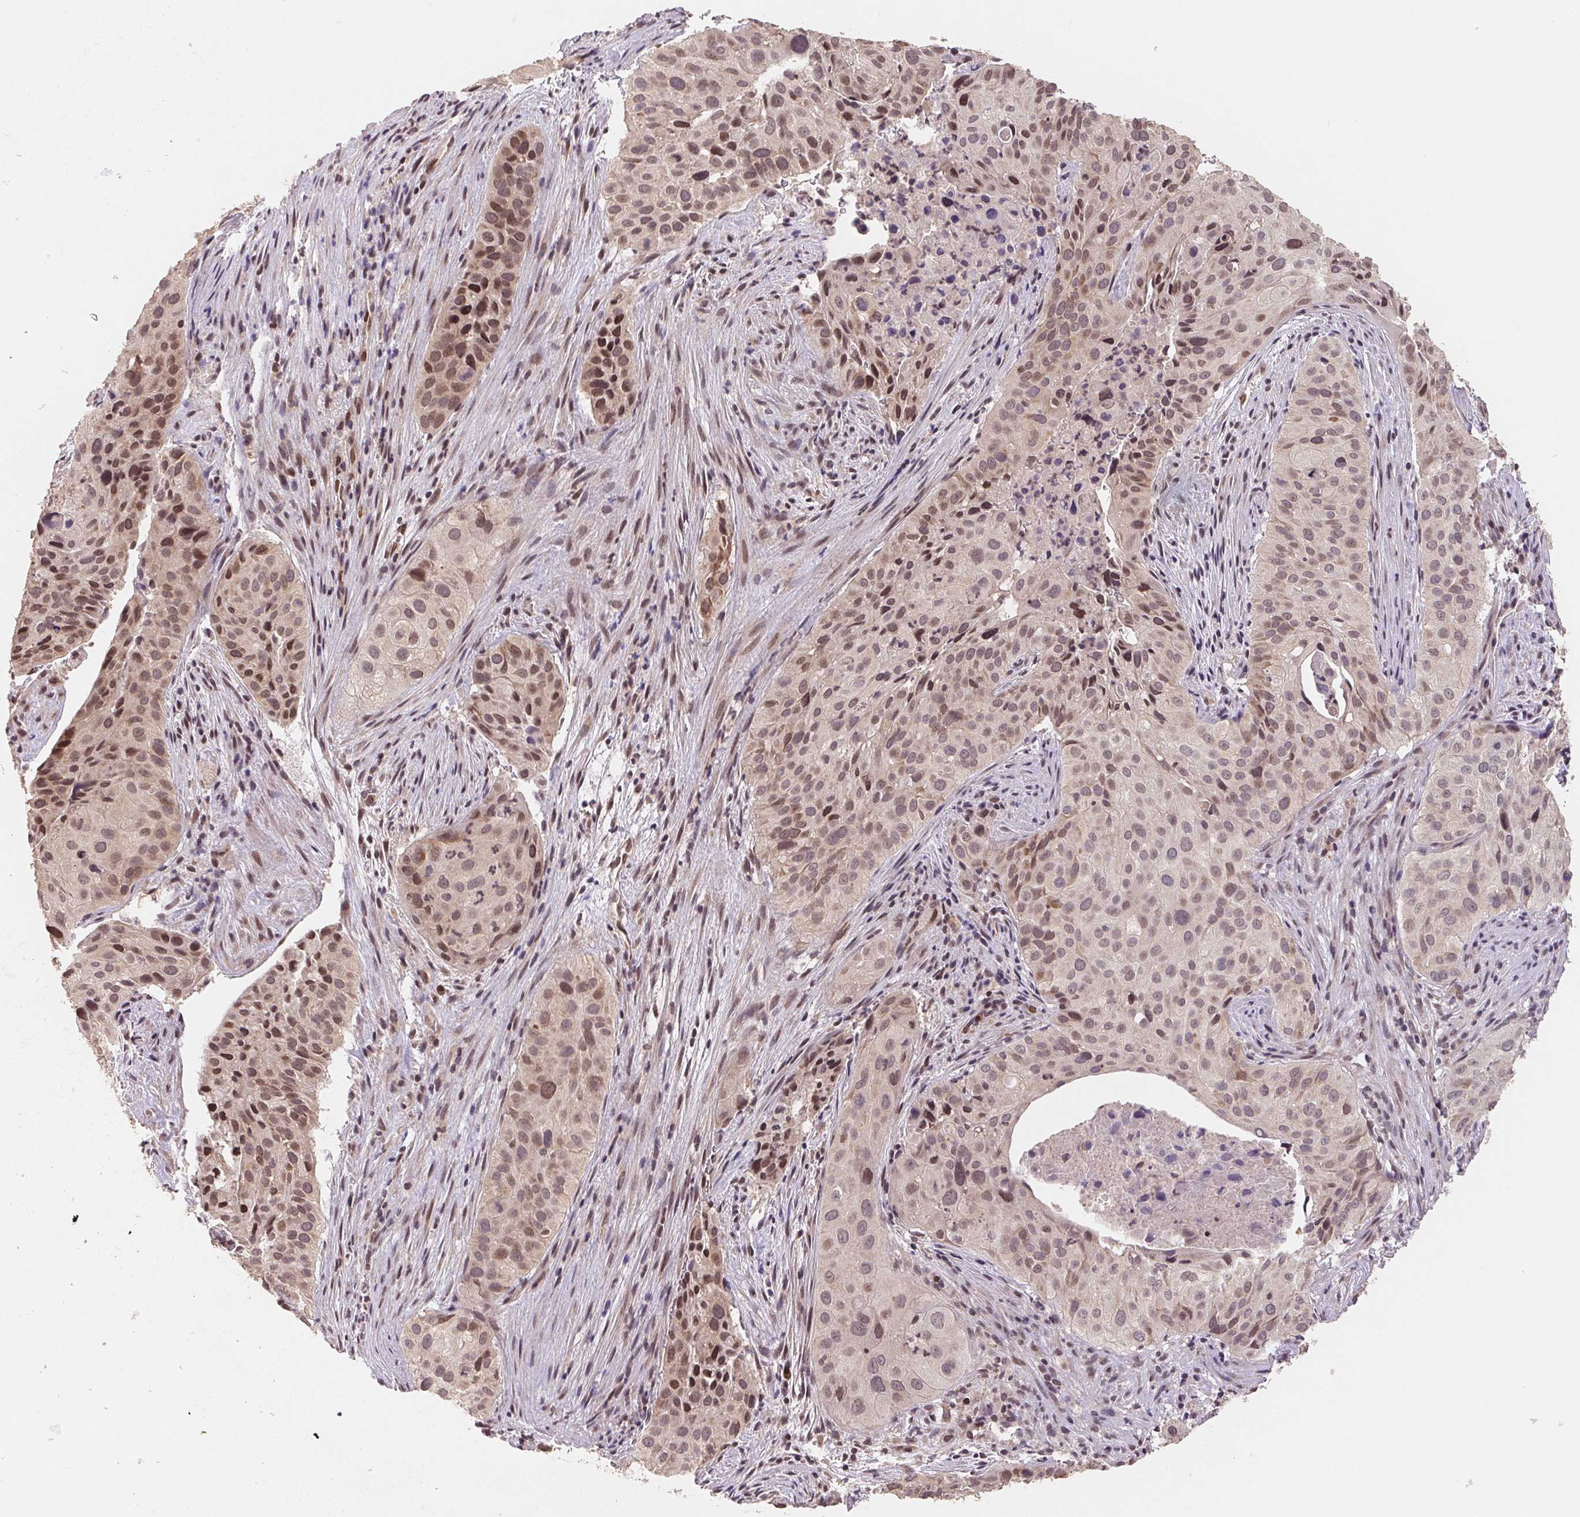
{"staining": {"intensity": "moderate", "quantity": "25%-75%", "location": "nuclear"}, "tissue": "cervical cancer", "cell_type": "Tumor cells", "image_type": "cancer", "snomed": [{"axis": "morphology", "description": "Squamous cell carcinoma, NOS"}, {"axis": "topography", "description": "Cervix"}], "caption": "Immunohistochemical staining of cervical cancer shows medium levels of moderate nuclear protein expression in approximately 25%-75% of tumor cells. The staining is performed using DAB brown chromogen to label protein expression. The nuclei are counter-stained blue using hematoxylin.", "gene": "HMGN3", "patient": {"sex": "female", "age": 38}}